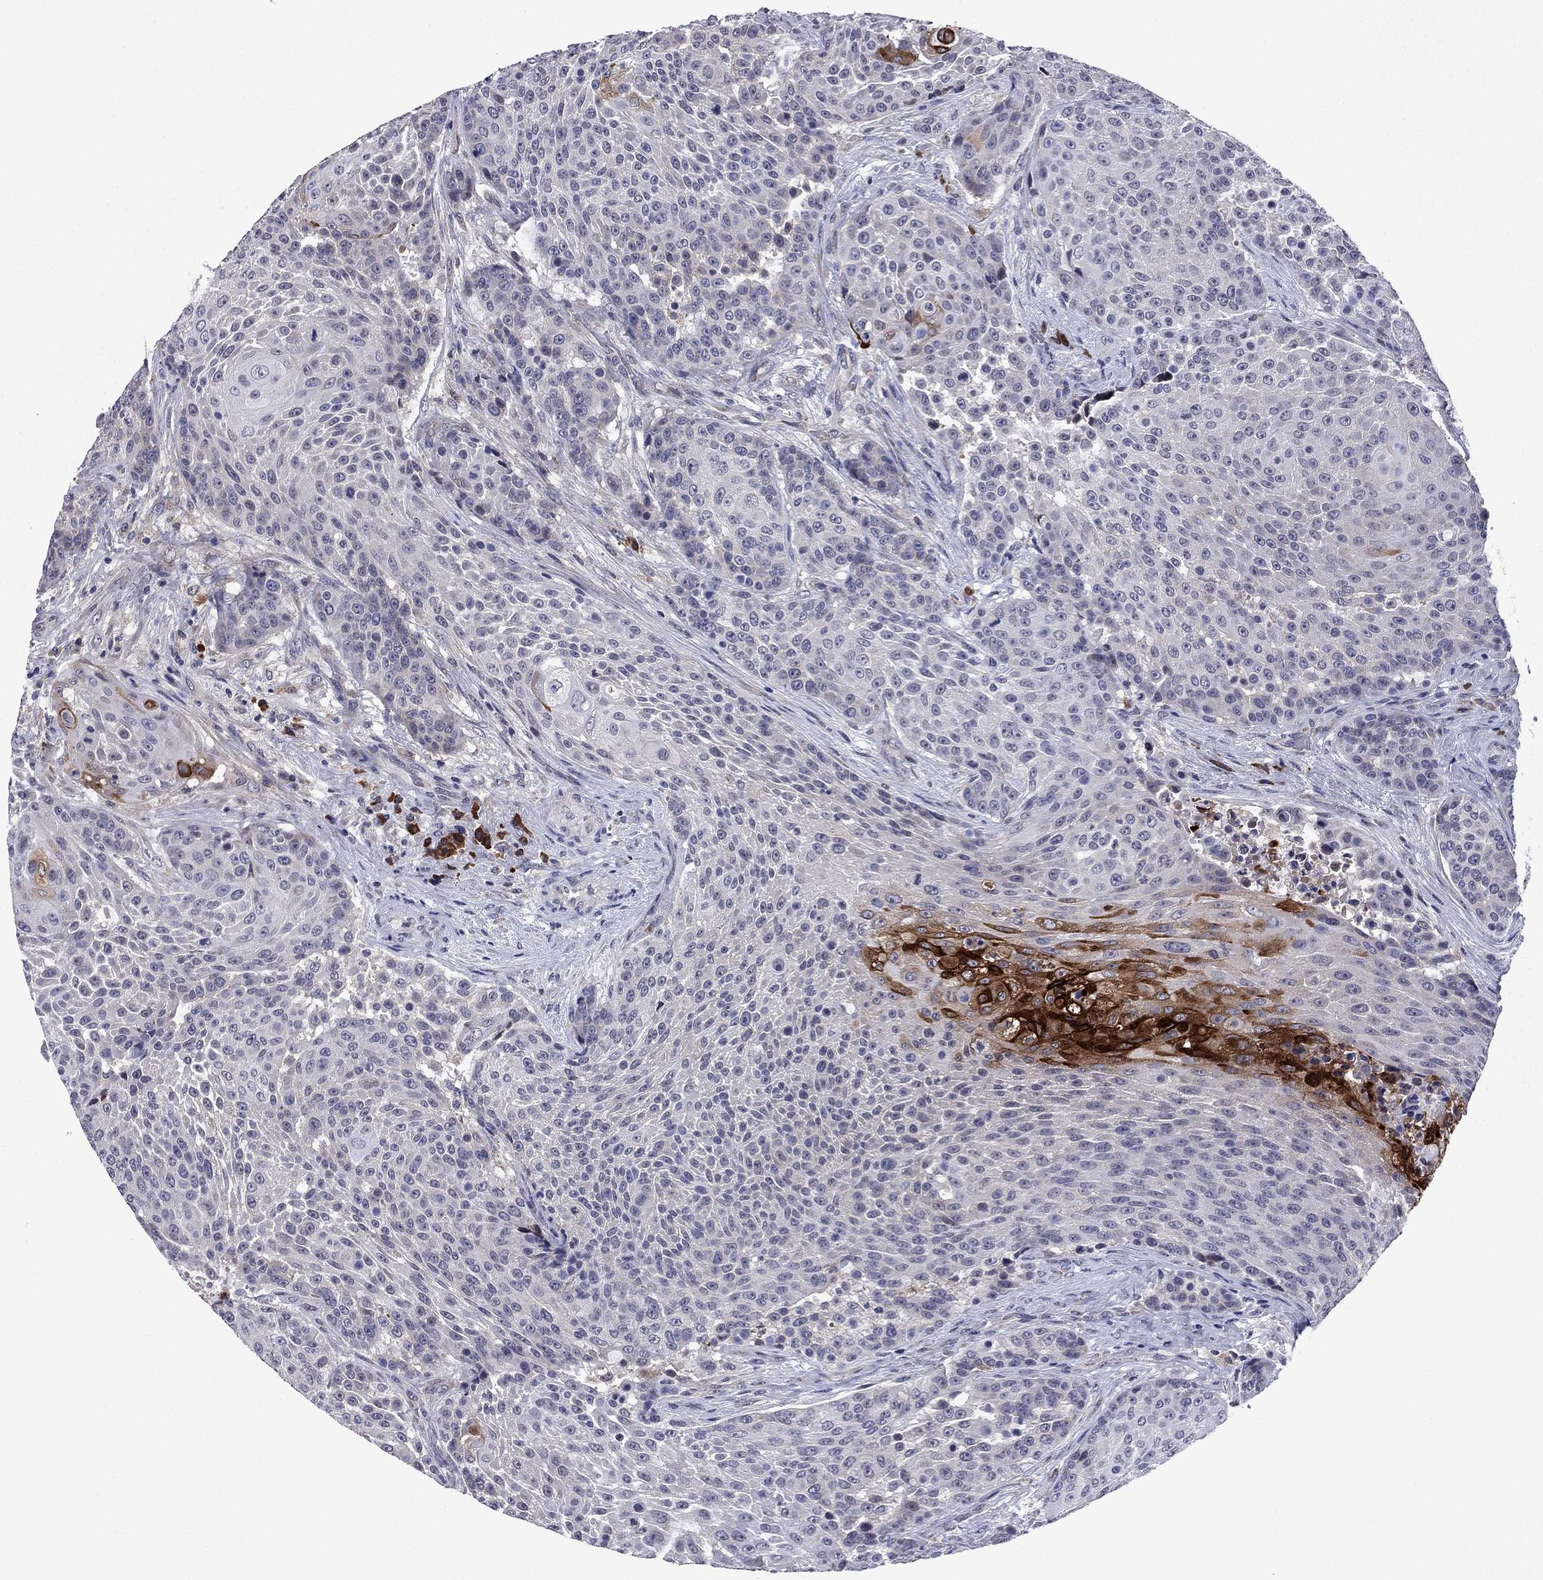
{"staining": {"intensity": "strong", "quantity": "<25%", "location": "cytoplasmic/membranous"}, "tissue": "urothelial cancer", "cell_type": "Tumor cells", "image_type": "cancer", "snomed": [{"axis": "morphology", "description": "Urothelial carcinoma, High grade"}, {"axis": "topography", "description": "Urinary bladder"}], "caption": "A micrograph of human urothelial cancer stained for a protein reveals strong cytoplasmic/membranous brown staining in tumor cells.", "gene": "ECM1", "patient": {"sex": "female", "age": 63}}